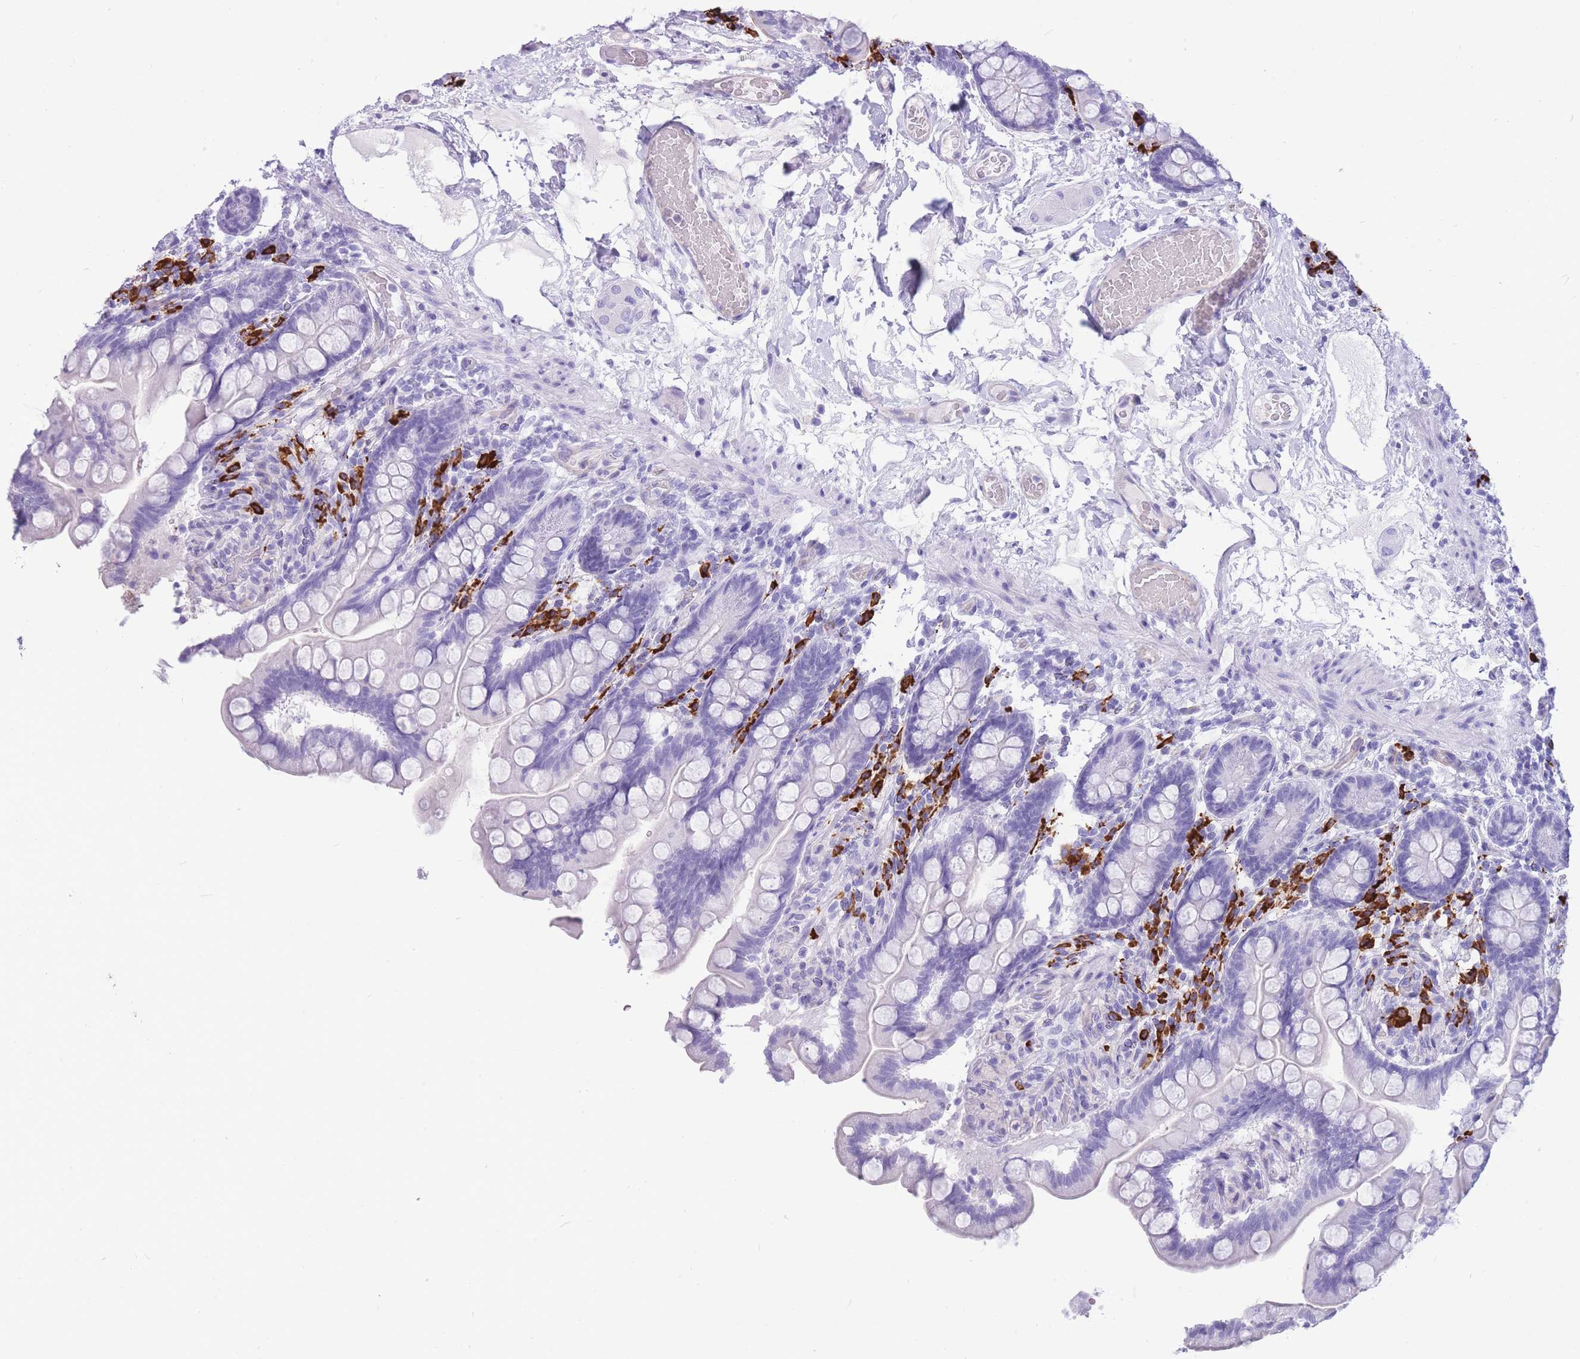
{"staining": {"intensity": "negative", "quantity": "none", "location": "none"}, "tissue": "small intestine", "cell_type": "Glandular cells", "image_type": "normal", "snomed": [{"axis": "morphology", "description": "Normal tissue, NOS"}, {"axis": "topography", "description": "Small intestine"}], "caption": "There is no significant positivity in glandular cells of small intestine.", "gene": "ZFP62", "patient": {"sex": "female", "age": 64}}